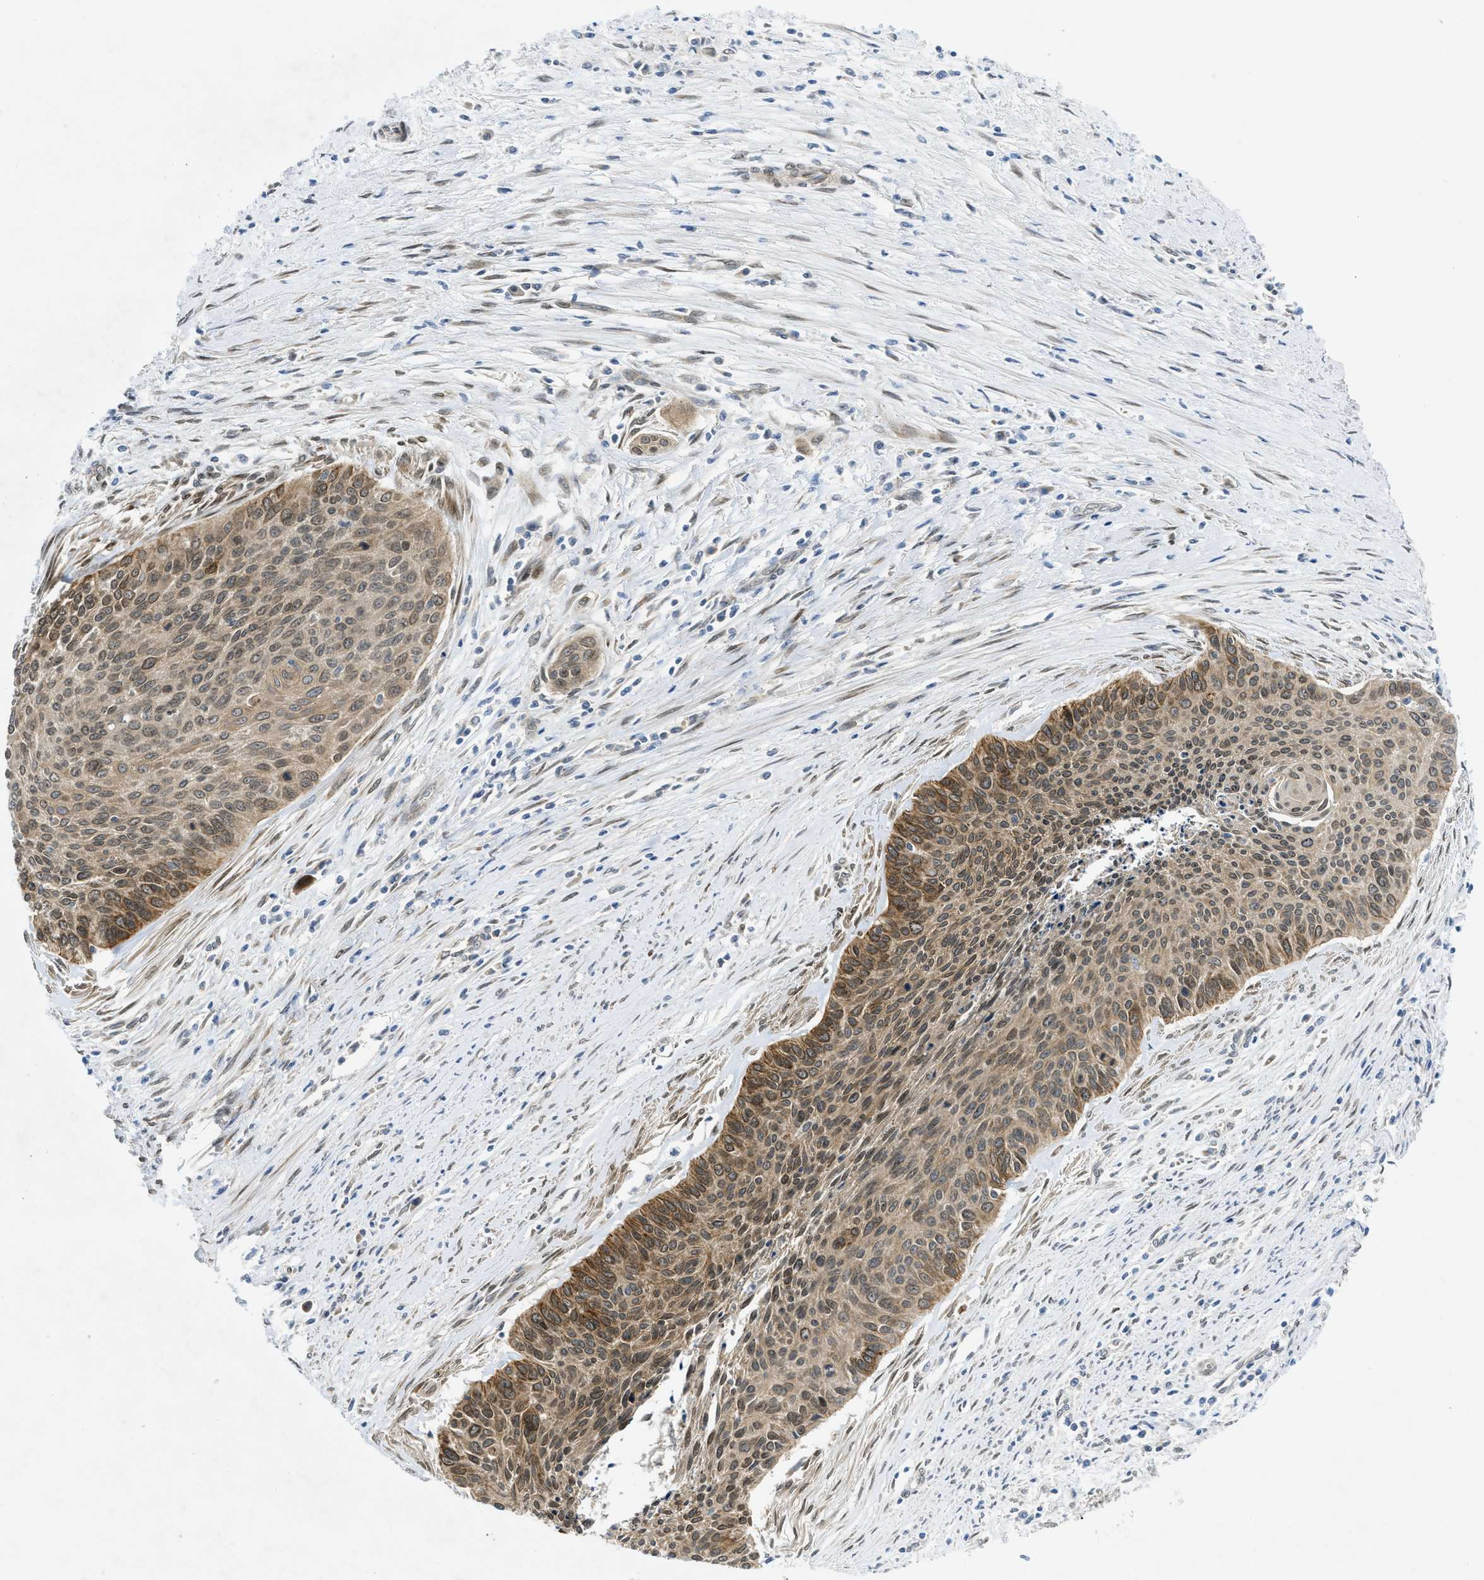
{"staining": {"intensity": "moderate", "quantity": "25%-75%", "location": "cytoplasmic/membranous,nuclear"}, "tissue": "cervical cancer", "cell_type": "Tumor cells", "image_type": "cancer", "snomed": [{"axis": "morphology", "description": "Squamous cell carcinoma, NOS"}, {"axis": "topography", "description": "Cervix"}], "caption": "Brown immunohistochemical staining in squamous cell carcinoma (cervical) demonstrates moderate cytoplasmic/membranous and nuclear expression in approximately 25%-75% of tumor cells.", "gene": "EIF2AK3", "patient": {"sex": "female", "age": 55}}